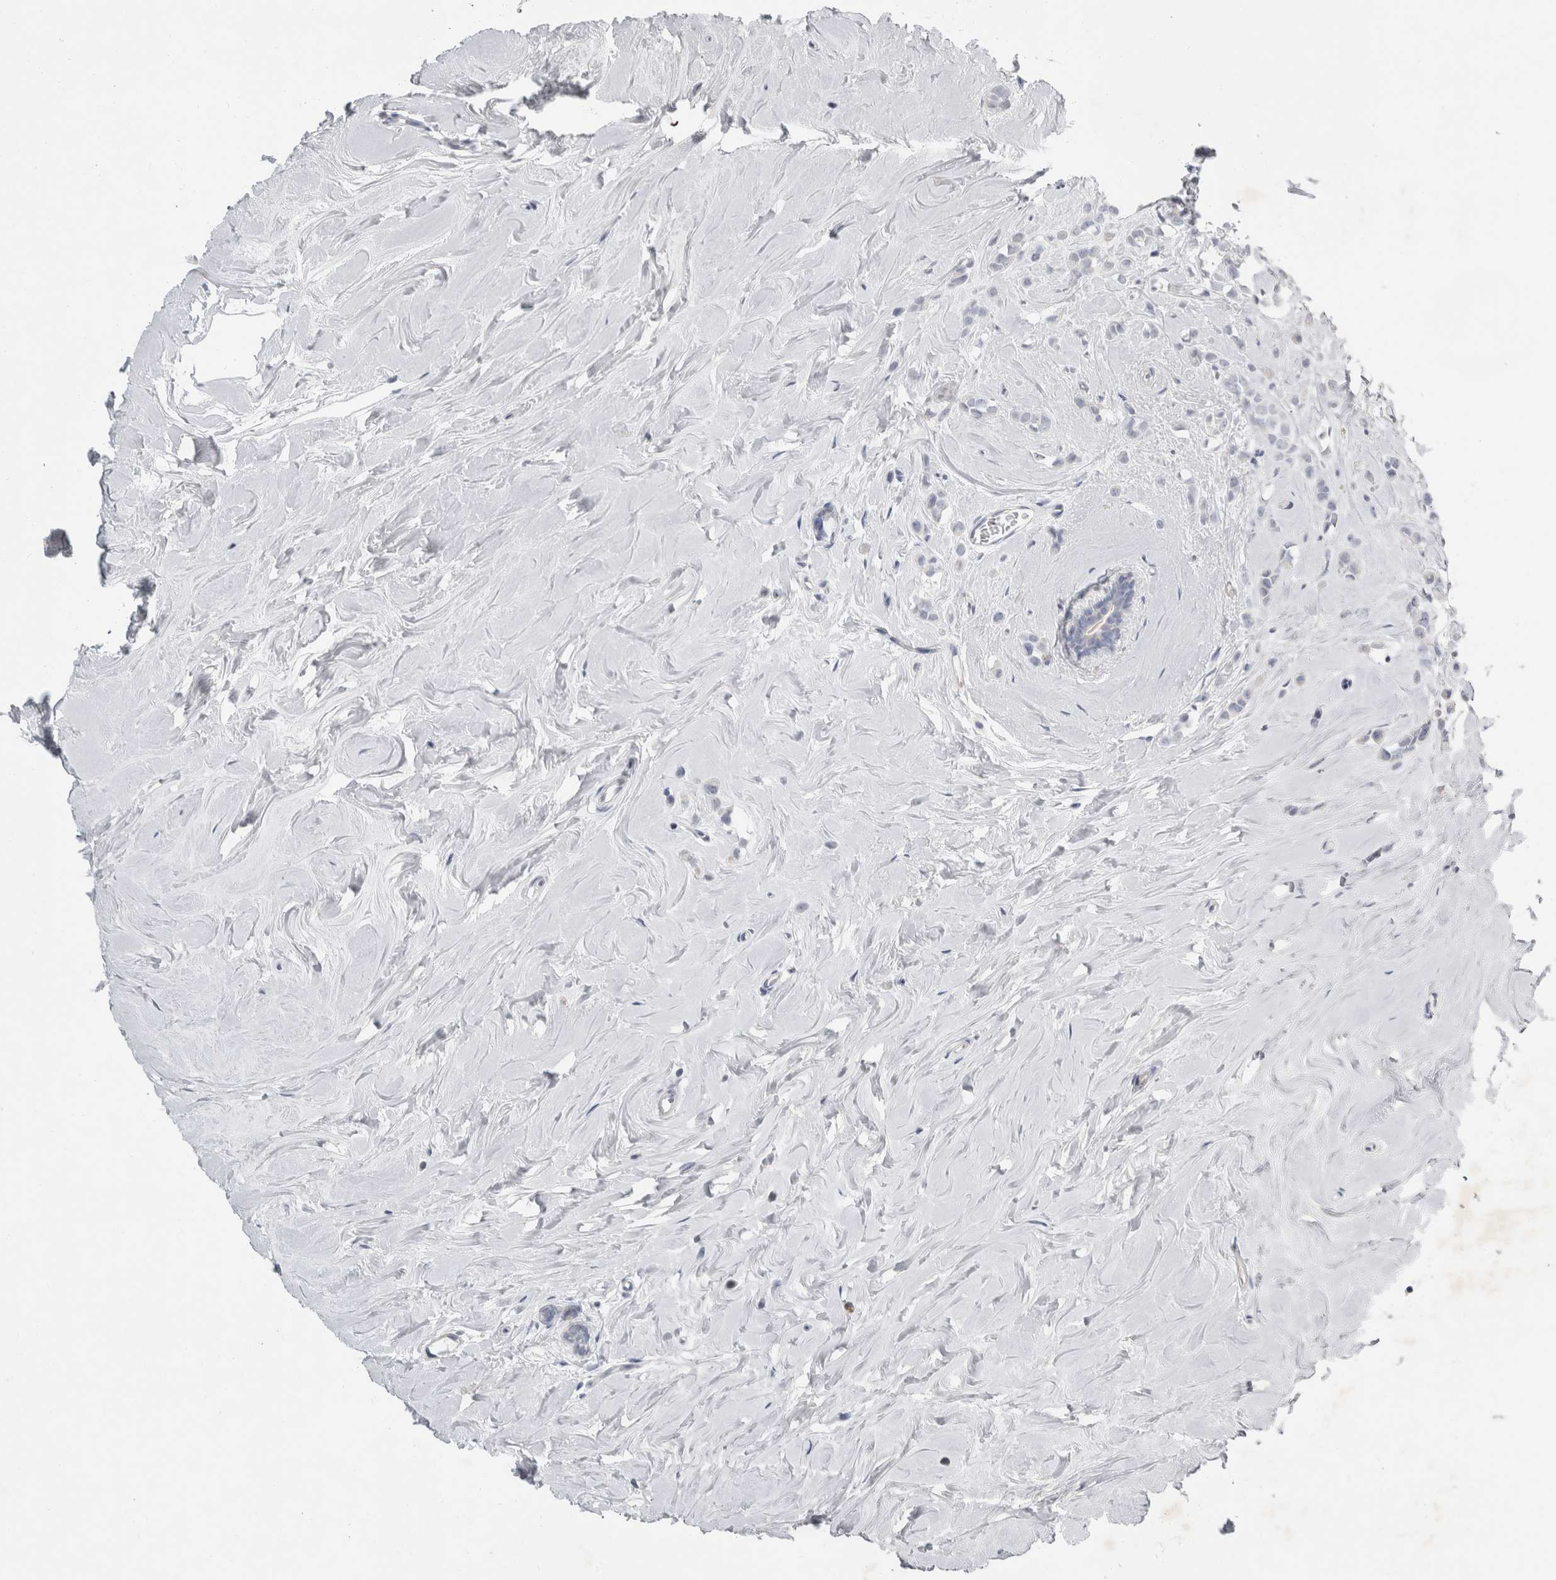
{"staining": {"intensity": "negative", "quantity": "none", "location": "none"}, "tissue": "breast cancer", "cell_type": "Tumor cells", "image_type": "cancer", "snomed": [{"axis": "morphology", "description": "Lobular carcinoma"}, {"axis": "topography", "description": "Breast"}], "caption": "Image shows no protein staining in tumor cells of breast cancer tissue.", "gene": "FXYD7", "patient": {"sex": "female", "age": 47}}